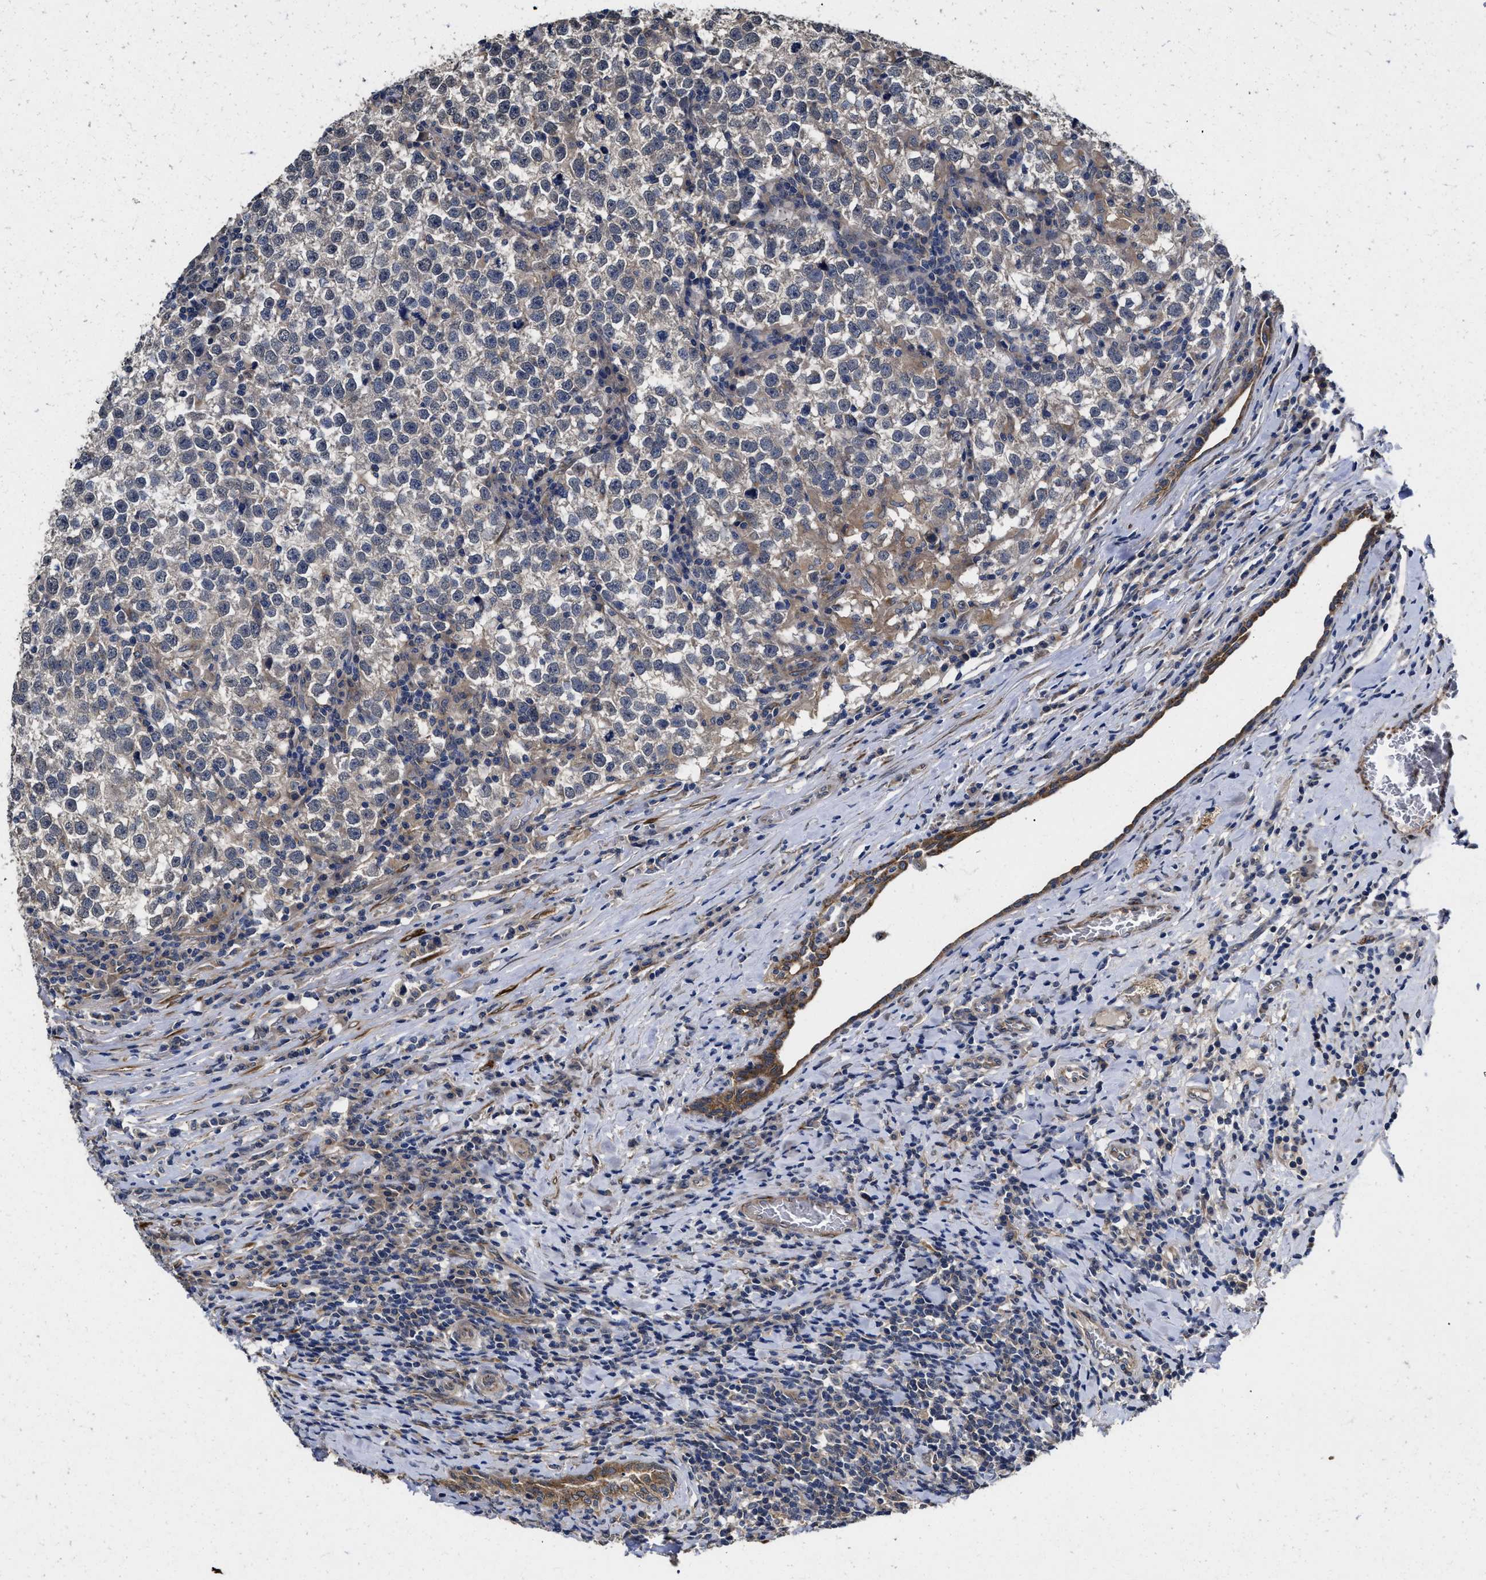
{"staining": {"intensity": "negative", "quantity": "none", "location": "none"}, "tissue": "testis cancer", "cell_type": "Tumor cells", "image_type": "cancer", "snomed": [{"axis": "morphology", "description": "Normal tissue, NOS"}, {"axis": "morphology", "description": "Seminoma, NOS"}, {"axis": "topography", "description": "Testis"}], "caption": "Human testis seminoma stained for a protein using immunohistochemistry (IHC) exhibits no expression in tumor cells.", "gene": "PKD2", "patient": {"sex": "male", "age": 43}}